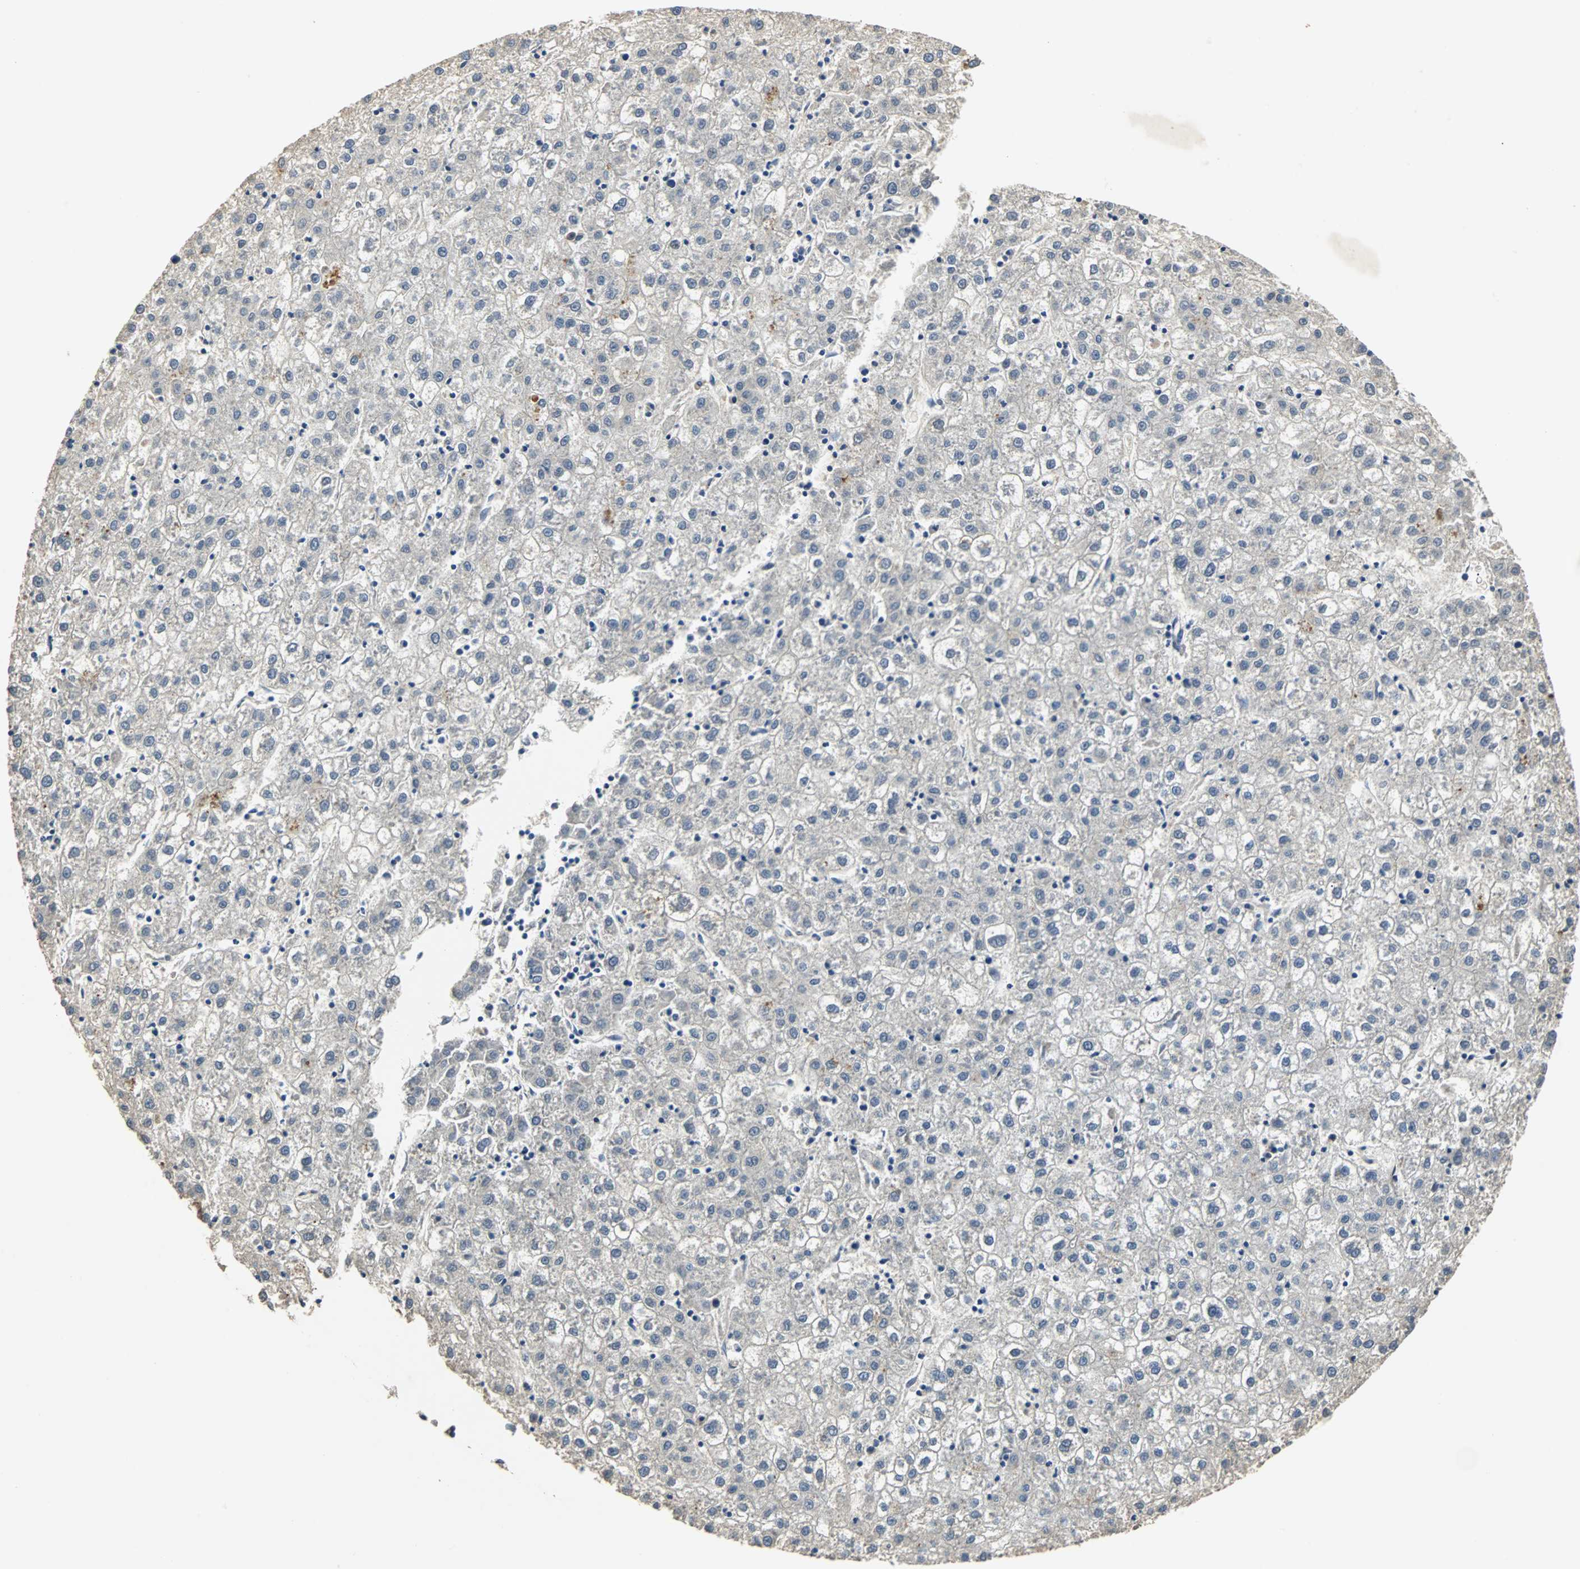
{"staining": {"intensity": "negative", "quantity": "none", "location": "none"}, "tissue": "liver cancer", "cell_type": "Tumor cells", "image_type": "cancer", "snomed": [{"axis": "morphology", "description": "Carcinoma, Hepatocellular, NOS"}, {"axis": "topography", "description": "Liver"}], "caption": "This is a photomicrograph of IHC staining of liver cancer (hepatocellular carcinoma), which shows no positivity in tumor cells. The staining was performed using DAB (3,3'-diaminobenzidine) to visualize the protein expression in brown, while the nuclei were stained in blue with hematoxylin (Magnification: 20x).", "gene": "ABHD2", "patient": {"sex": "male", "age": 72}}